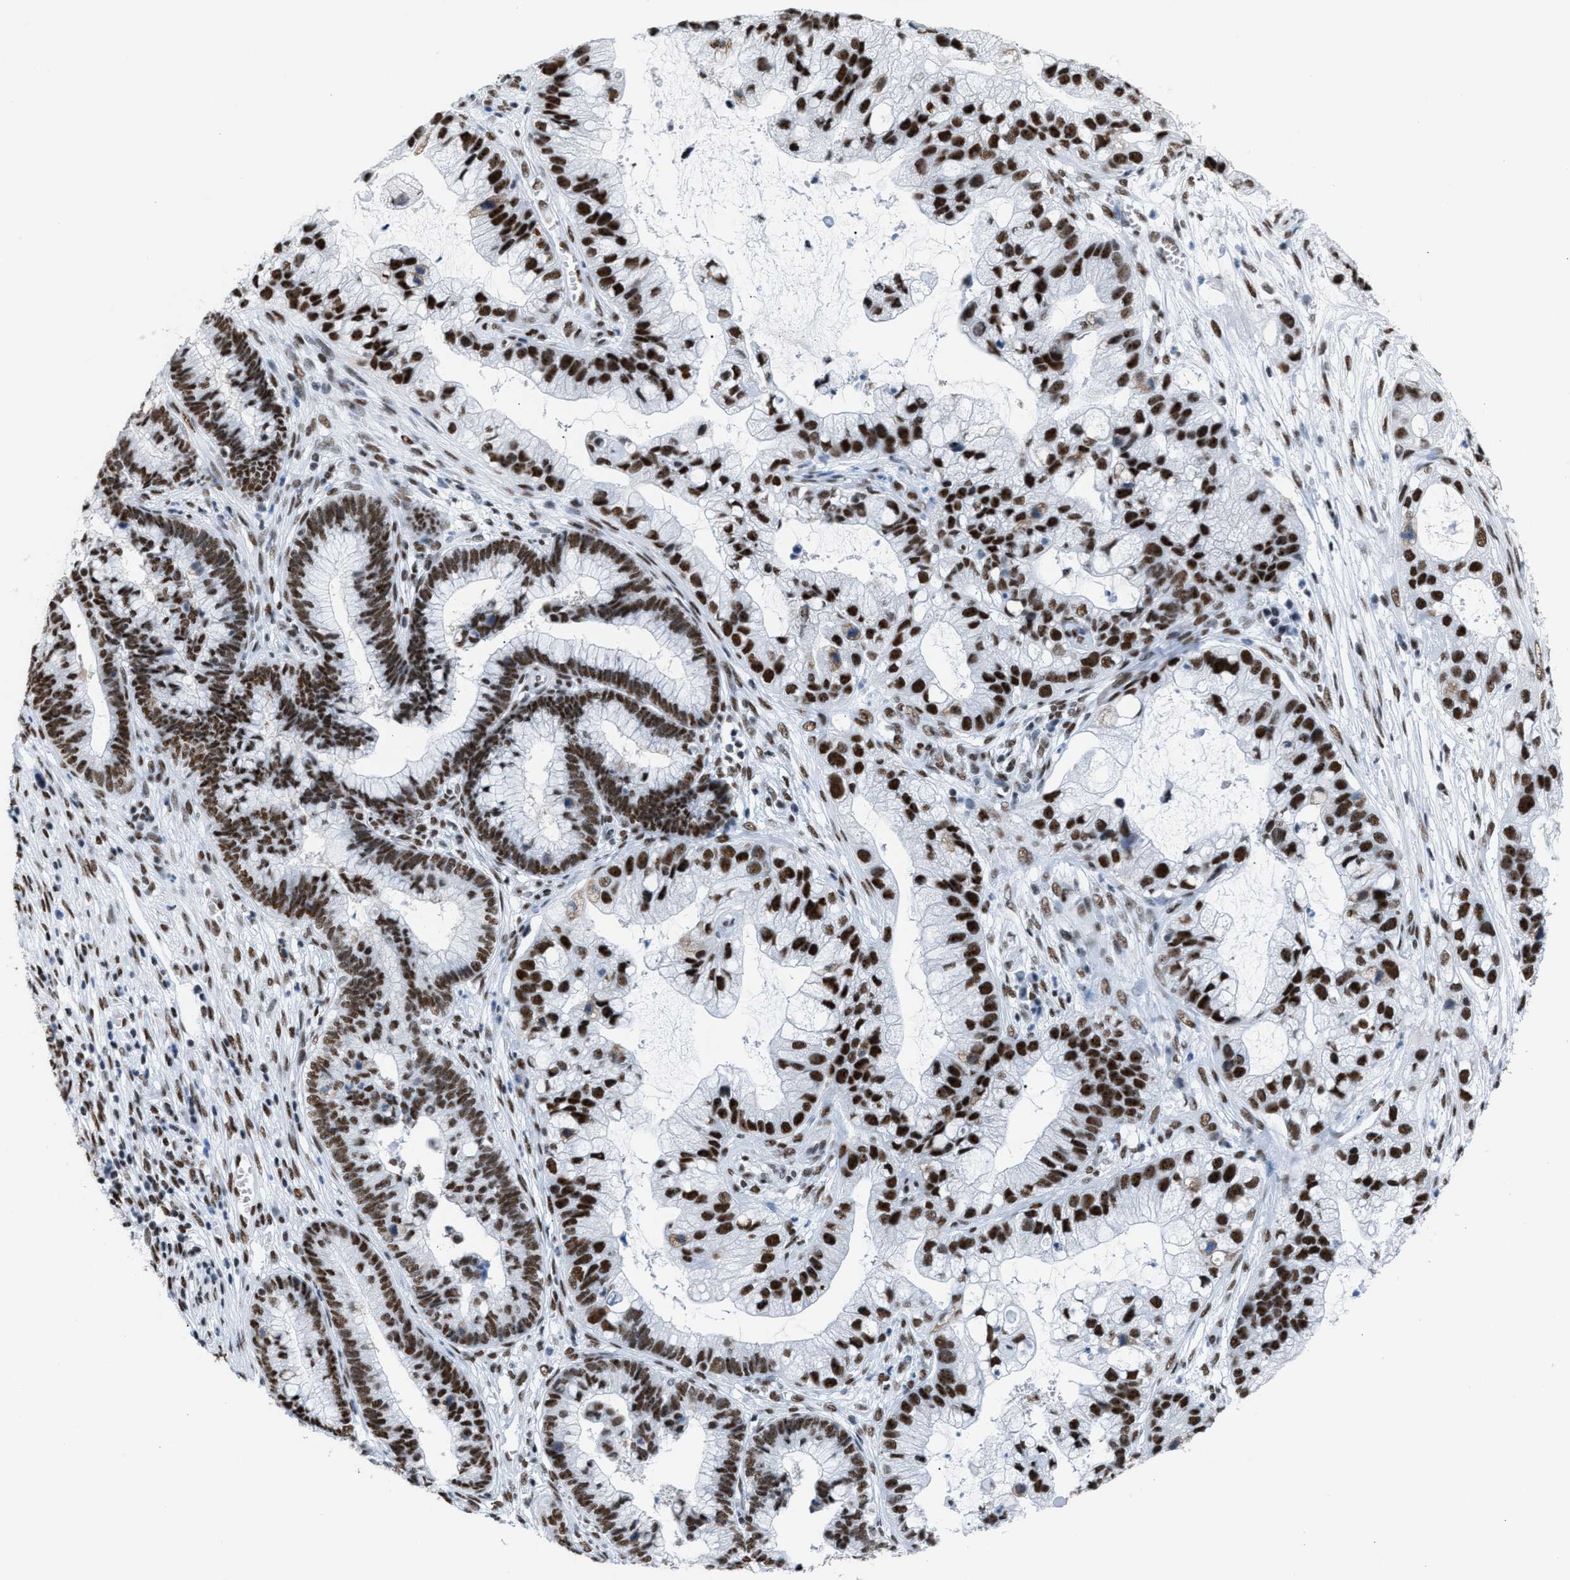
{"staining": {"intensity": "strong", "quantity": ">75%", "location": "cytoplasmic/membranous"}, "tissue": "cervical cancer", "cell_type": "Tumor cells", "image_type": "cancer", "snomed": [{"axis": "morphology", "description": "Adenocarcinoma, NOS"}, {"axis": "topography", "description": "Cervix"}], "caption": "This histopathology image demonstrates adenocarcinoma (cervical) stained with IHC to label a protein in brown. The cytoplasmic/membranous of tumor cells show strong positivity for the protein. Nuclei are counter-stained blue.", "gene": "CCAR2", "patient": {"sex": "female", "age": 44}}